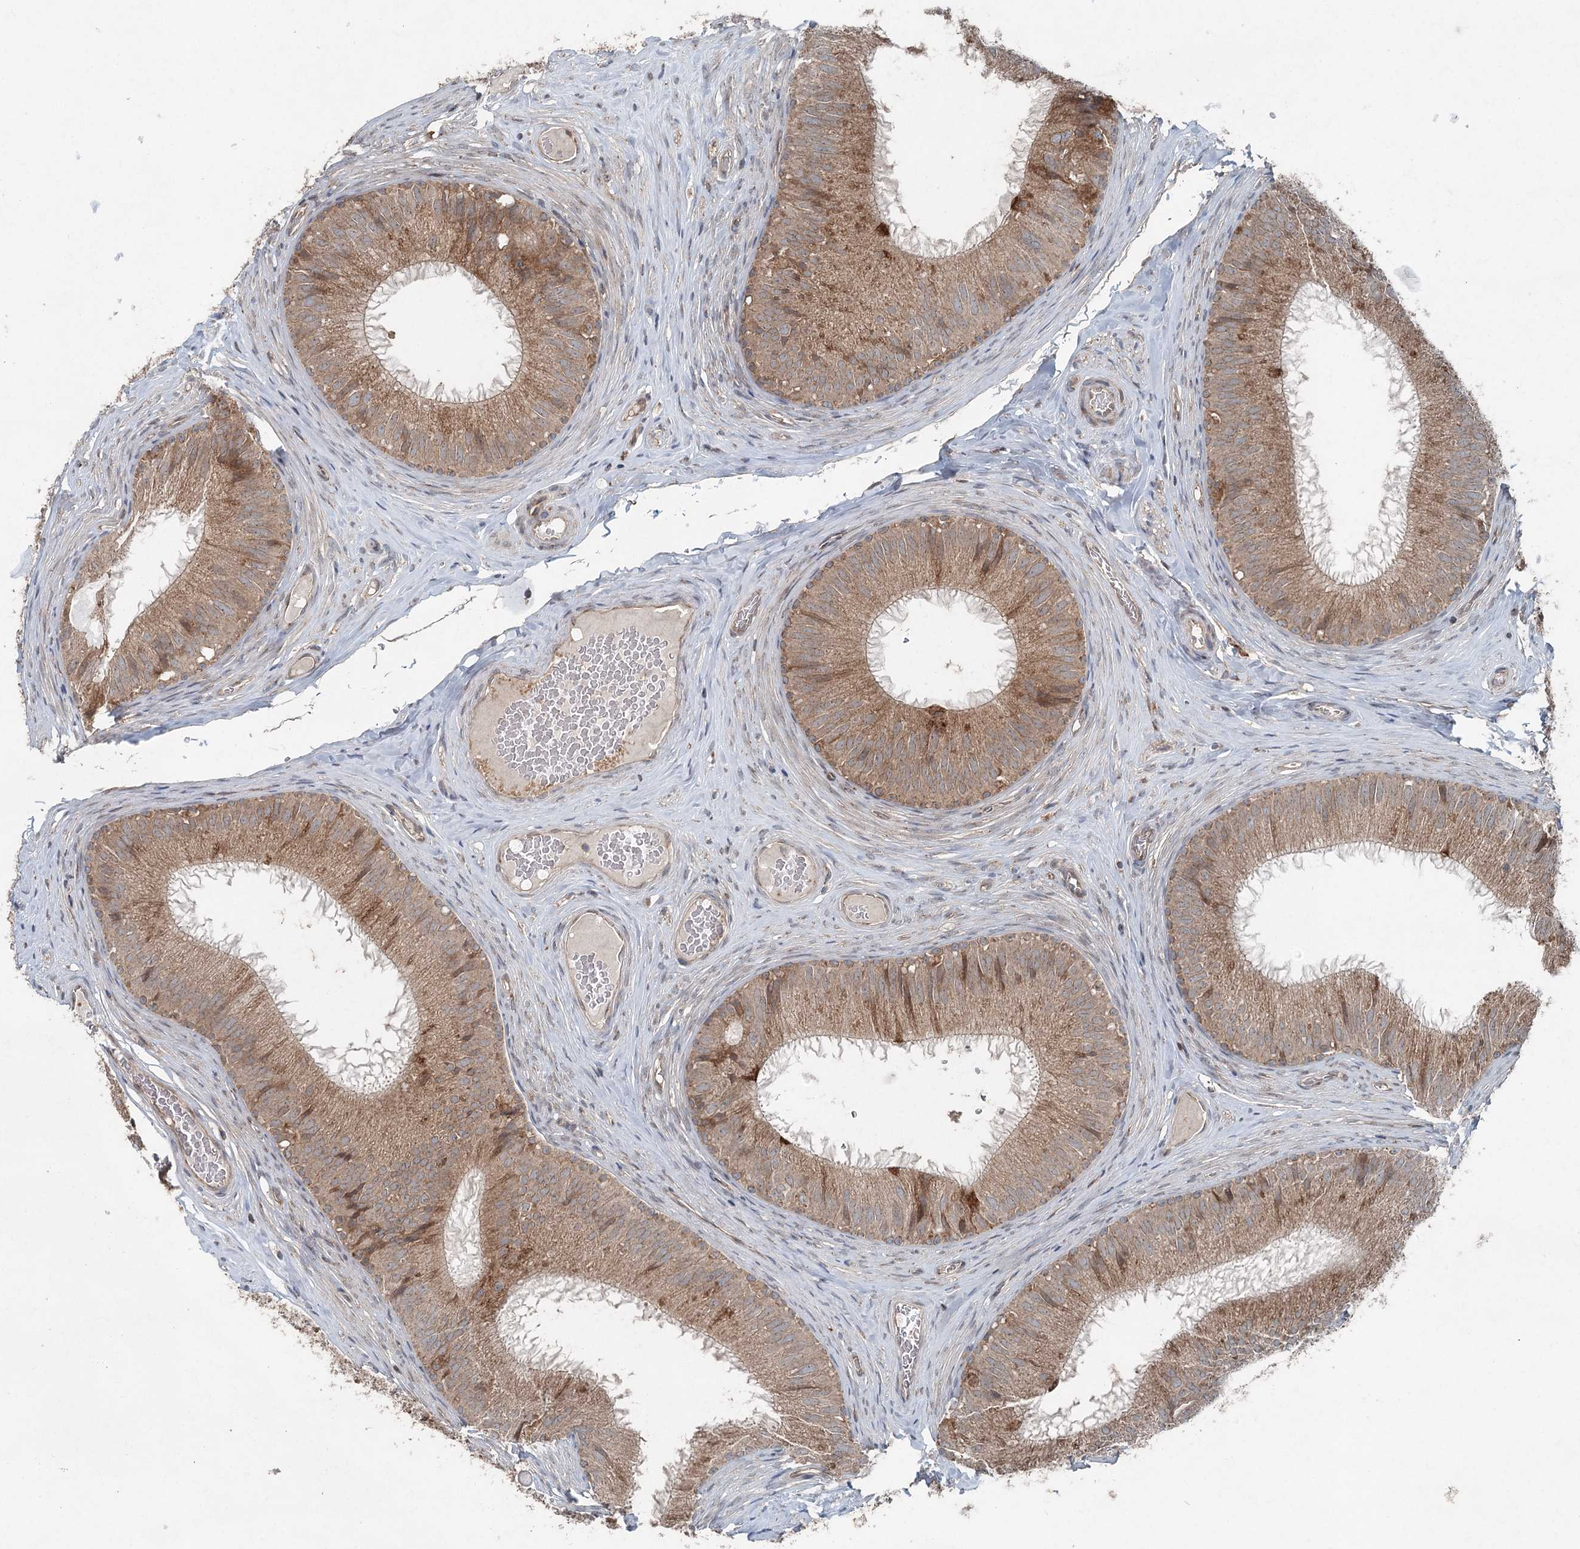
{"staining": {"intensity": "moderate", "quantity": ">75%", "location": "cytoplasmic/membranous"}, "tissue": "epididymis", "cell_type": "Glandular cells", "image_type": "normal", "snomed": [{"axis": "morphology", "description": "Normal tissue, NOS"}, {"axis": "topography", "description": "Epididymis"}], "caption": "DAB immunohistochemical staining of normal epididymis demonstrates moderate cytoplasmic/membranous protein staining in about >75% of glandular cells. (DAB = brown stain, brightfield microscopy at high magnification).", "gene": "SKIC3", "patient": {"sex": "male", "age": 34}}